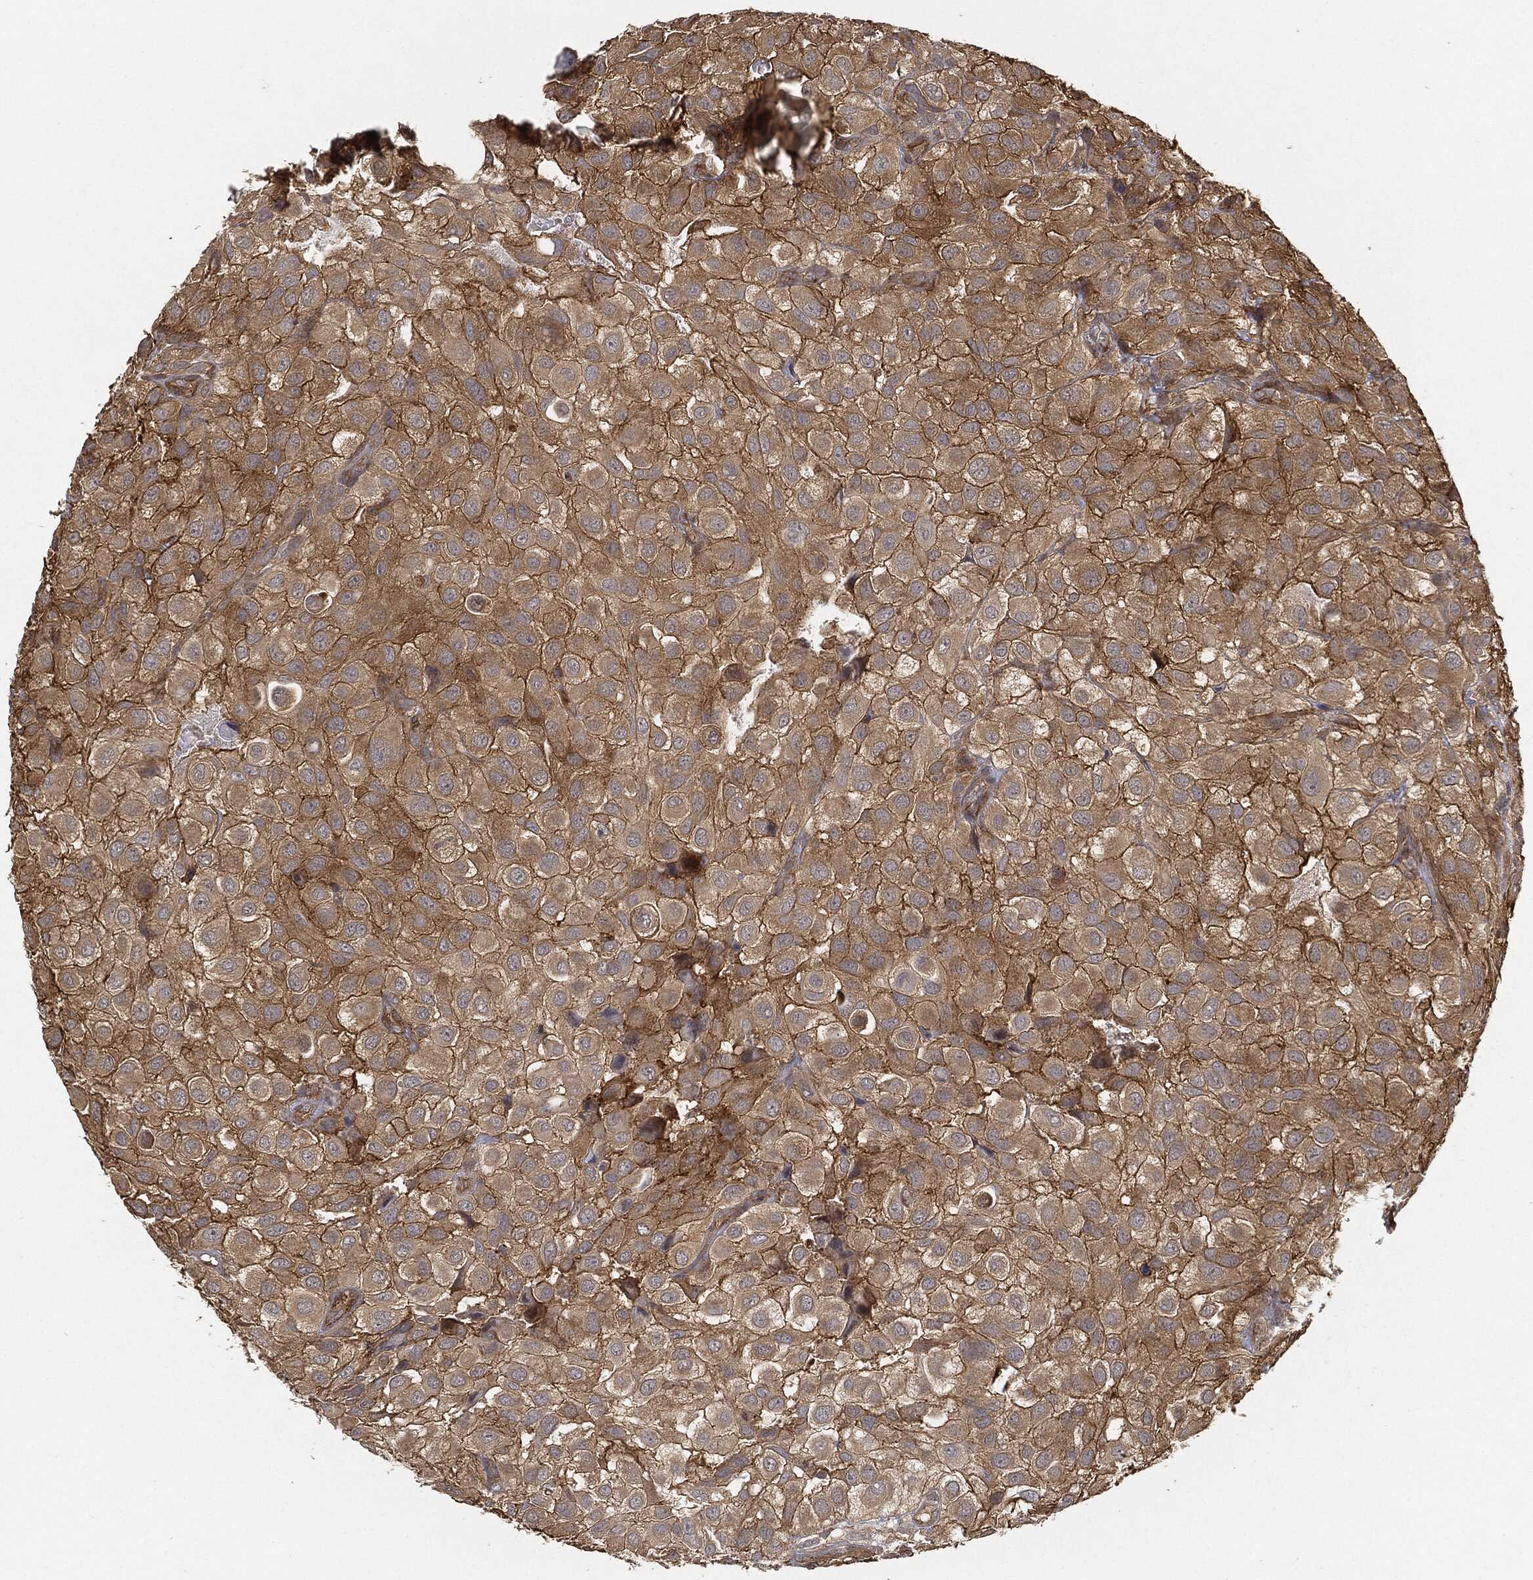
{"staining": {"intensity": "strong", "quantity": "25%-75%", "location": "cytoplasmic/membranous"}, "tissue": "urothelial cancer", "cell_type": "Tumor cells", "image_type": "cancer", "snomed": [{"axis": "morphology", "description": "Urothelial carcinoma, High grade"}, {"axis": "topography", "description": "Urinary bladder"}], "caption": "A micrograph showing strong cytoplasmic/membranous staining in about 25%-75% of tumor cells in high-grade urothelial carcinoma, as visualized by brown immunohistochemical staining.", "gene": "TPT1", "patient": {"sex": "male", "age": 56}}